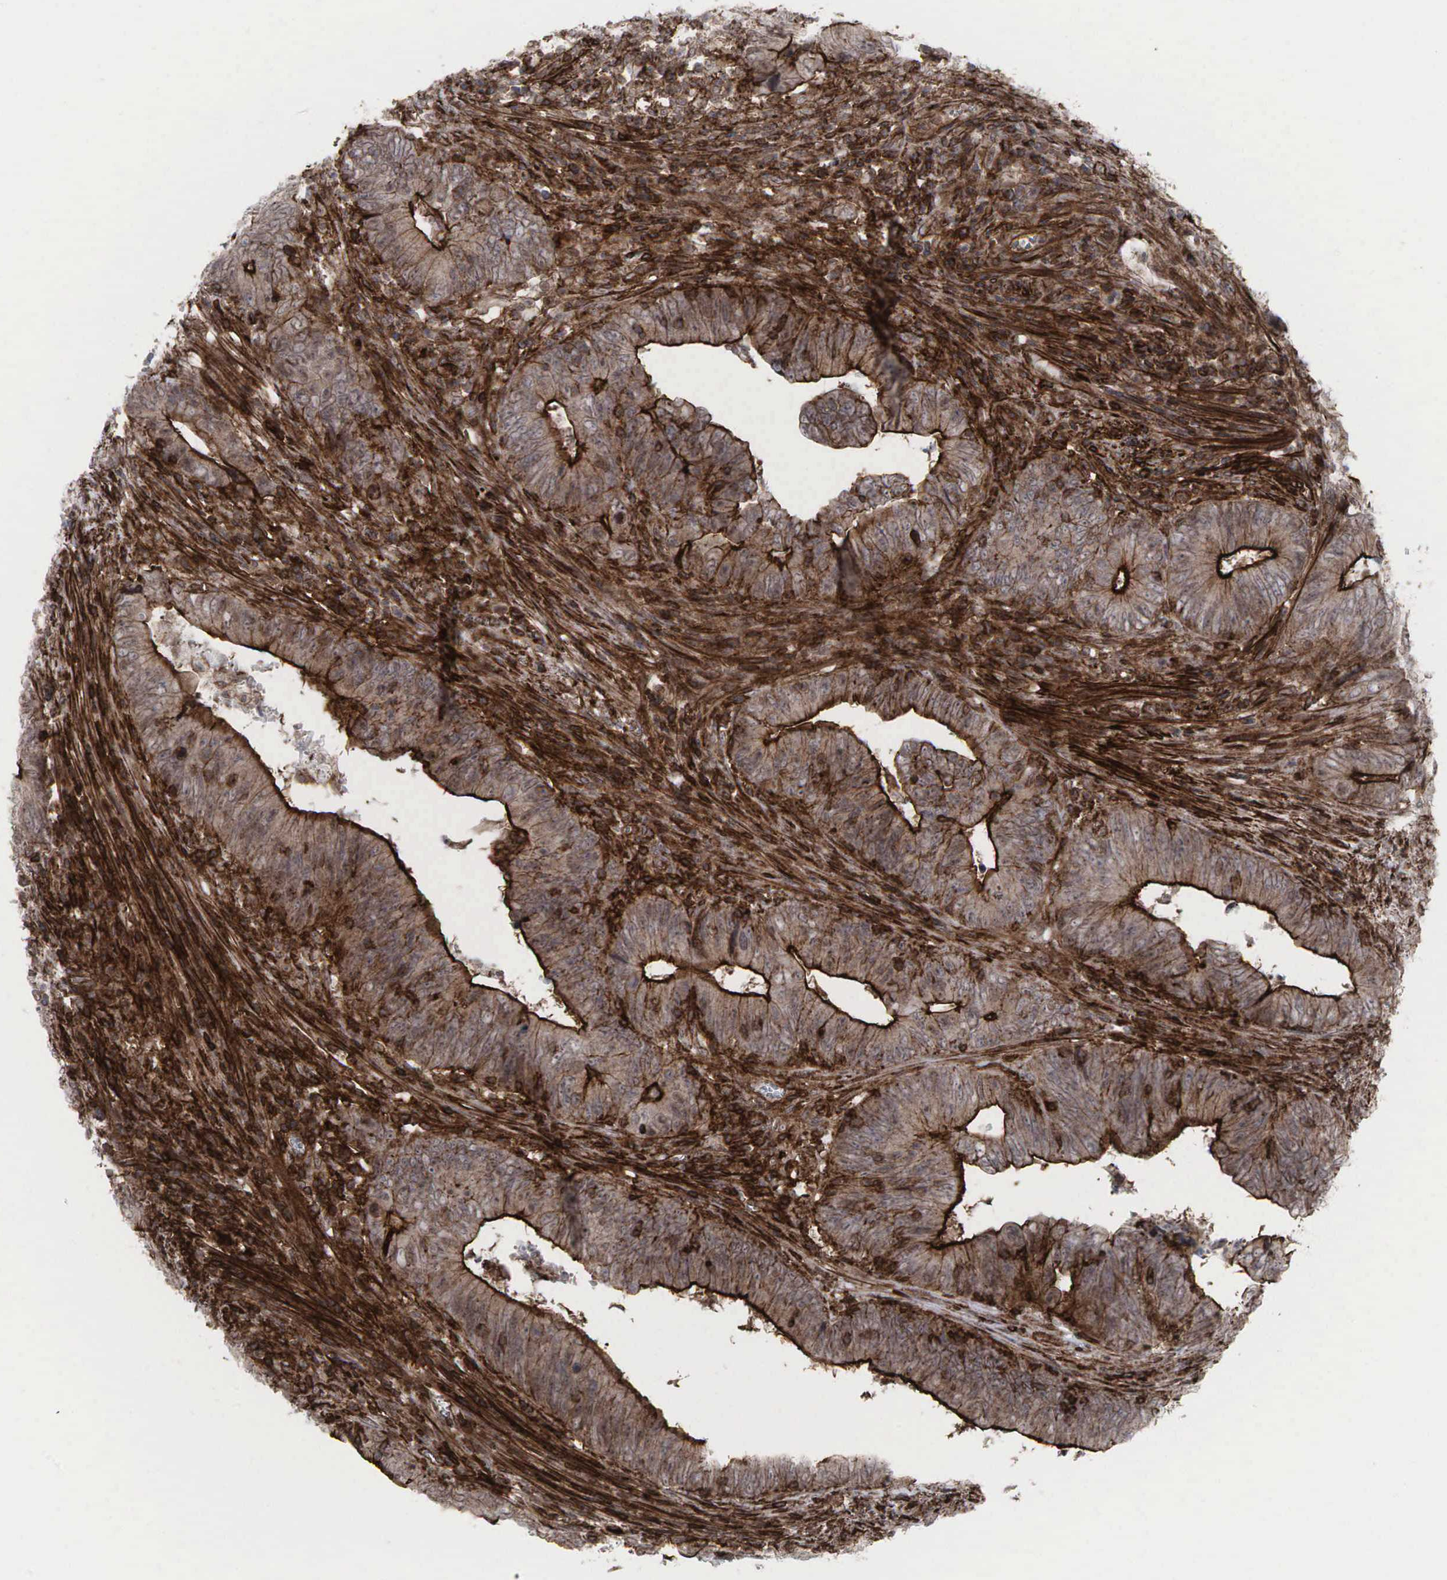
{"staining": {"intensity": "strong", "quantity": ">75%", "location": "cytoplasmic/membranous"}, "tissue": "colorectal cancer", "cell_type": "Tumor cells", "image_type": "cancer", "snomed": [{"axis": "morphology", "description": "Adenocarcinoma, NOS"}, {"axis": "topography", "description": "Colon"}], "caption": "There is high levels of strong cytoplasmic/membranous expression in tumor cells of colorectal adenocarcinoma, as demonstrated by immunohistochemical staining (brown color).", "gene": "GPRASP1", "patient": {"sex": "female", "age": 78}}